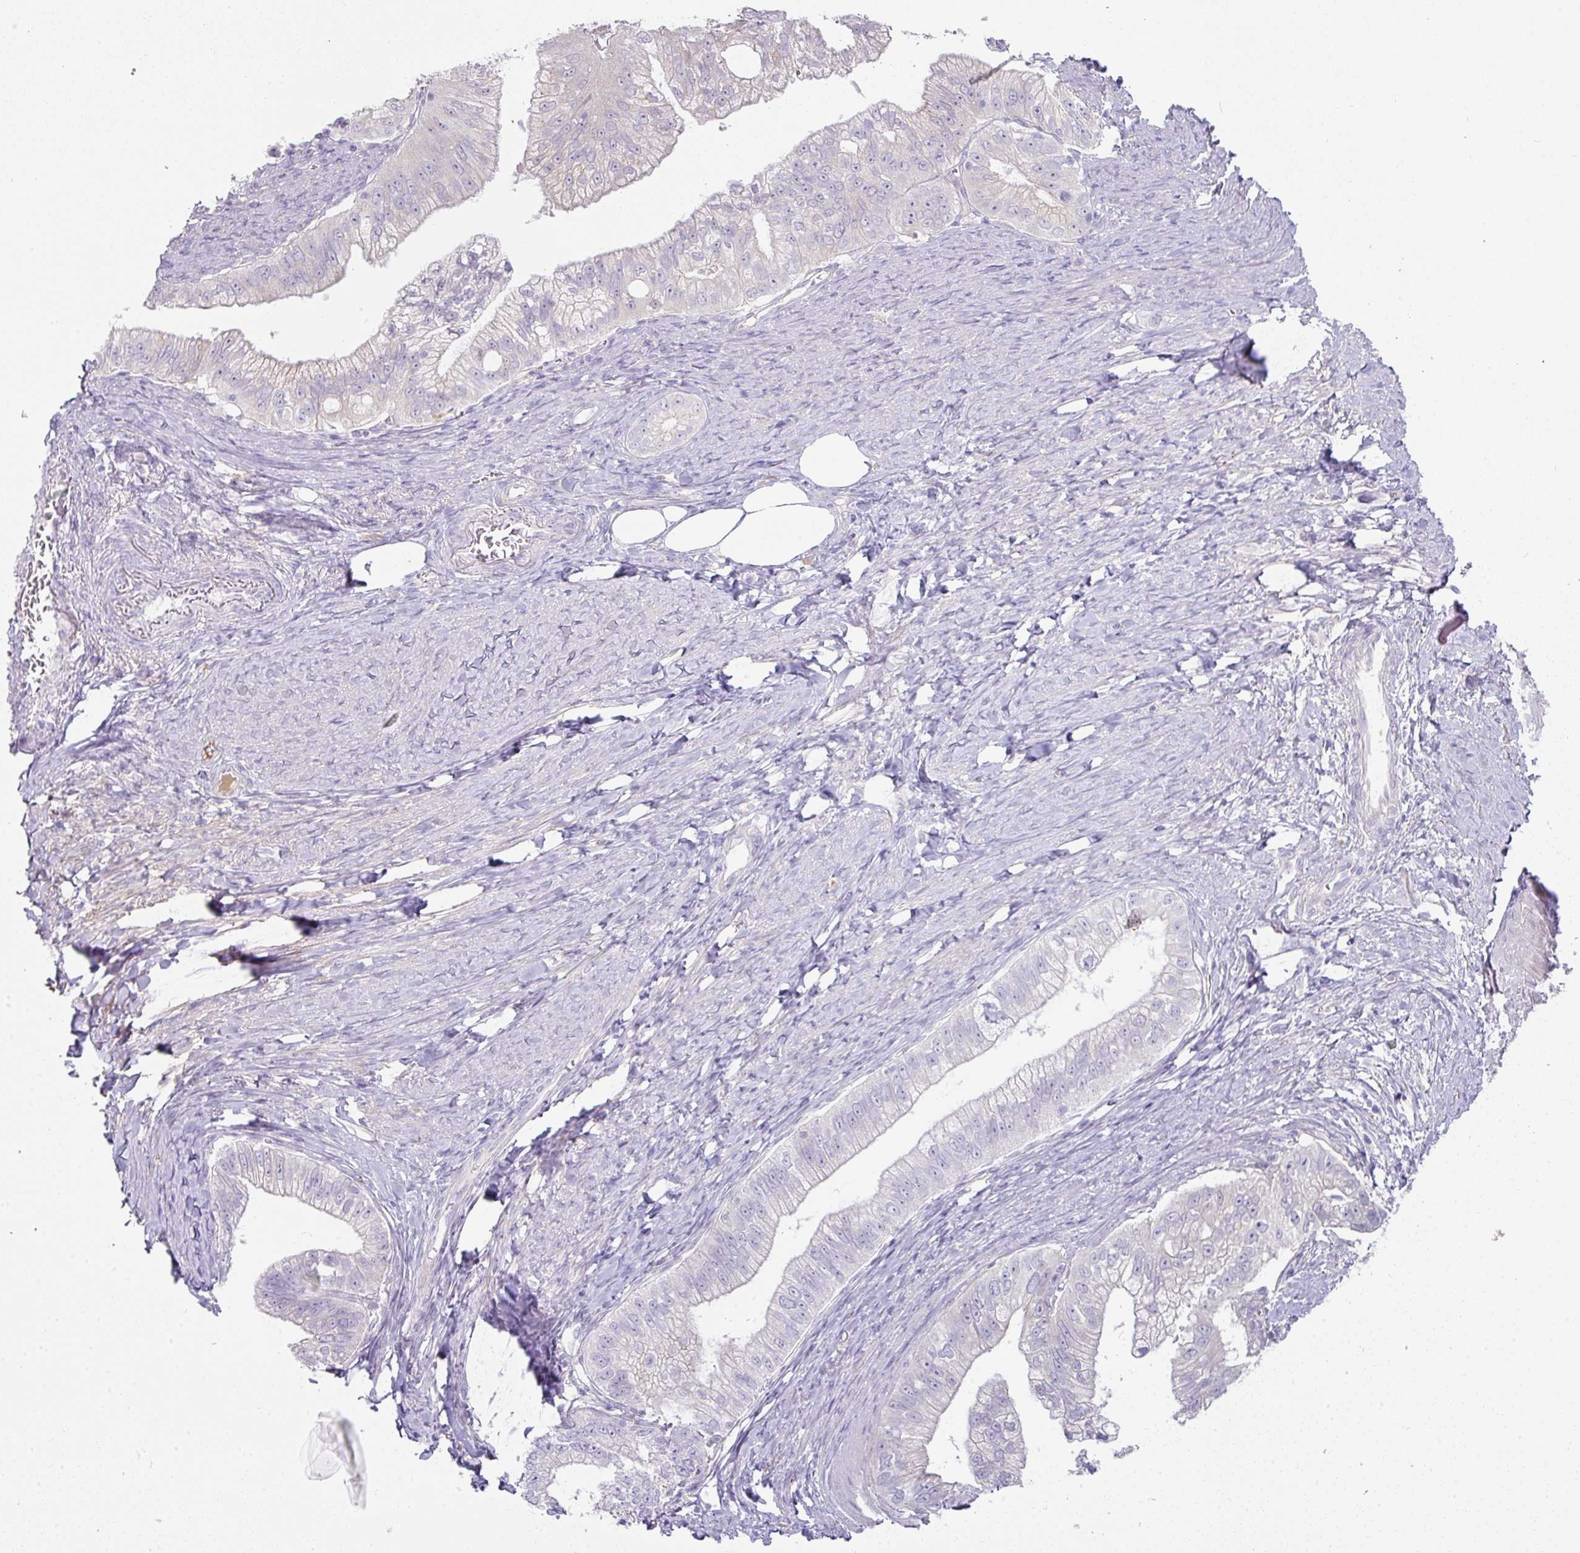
{"staining": {"intensity": "negative", "quantity": "none", "location": "none"}, "tissue": "pancreatic cancer", "cell_type": "Tumor cells", "image_type": "cancer", "snomed": [{"axis": "morphology", "description": "Adenocarcinoma, NOS"}, {"axis": "topography", "description": "Pancreas"}], "caption": "Immunohistochemical staining of human pancreatic adenocarcinoma displays no significant staining in tumor cells.", "gene": "OR52N1", "patient": {"sex": "male", "age": 70}}